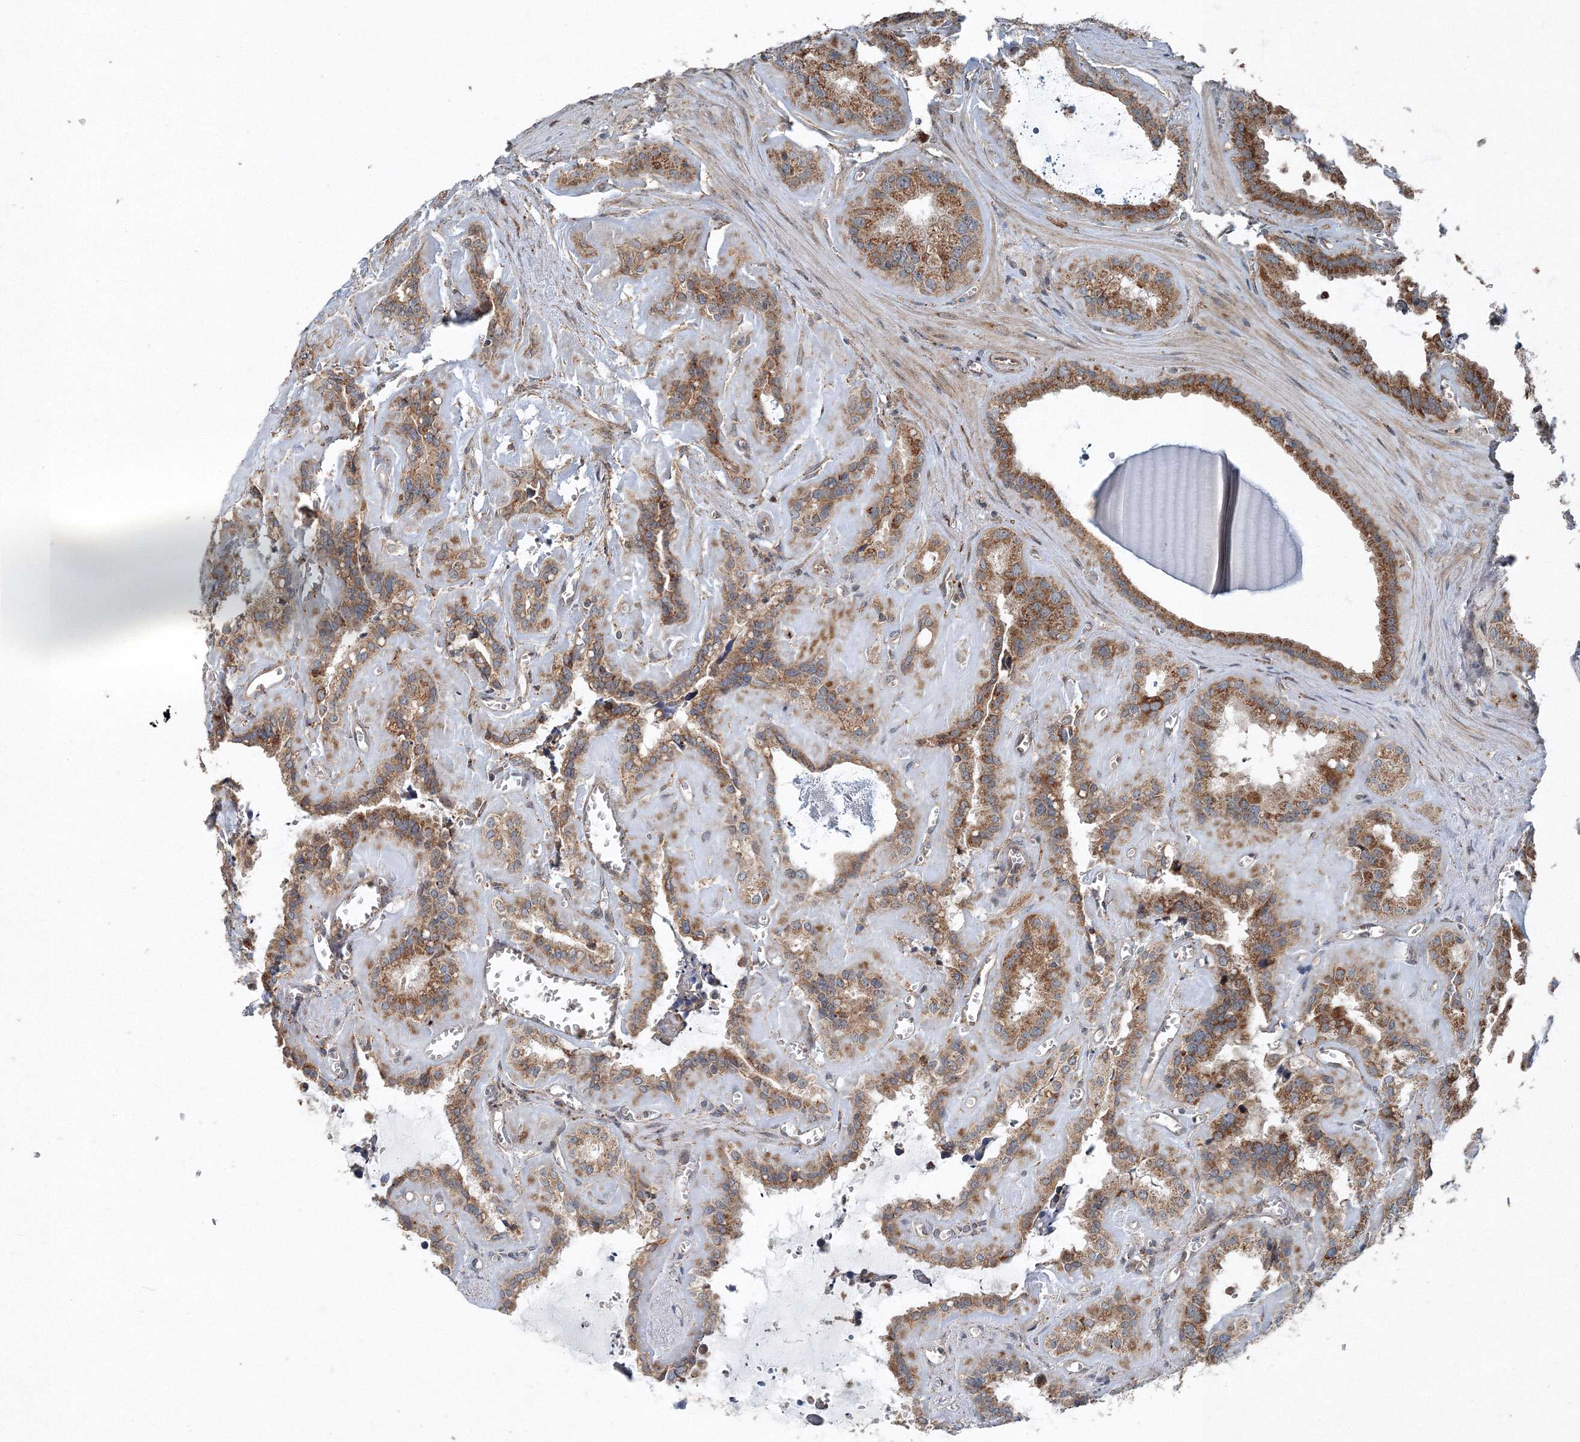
{"staining": {"intensity": "moderate", "quantity": ">75%", "location": "cytoplasmic/membranous"}, "tissue": "seminal vesicle", "cell_type": "Glandular cells", "image_type": "normal", "snomed": [{"axis": "morphology", "description": "Normal tissue, NOS"}, {"axis": "topography", "description": "Prostate"}, {"axis": "topography", "description": "Seminal veicle"}], "caption": "Immunohistochemical staining of normal human seminal vesicle shows moderate cytoplasmic/membranous protein expression in about >75% of glandular cells.", "gene": "AASDH", "patient": {"sex": "male", "age": 59}}